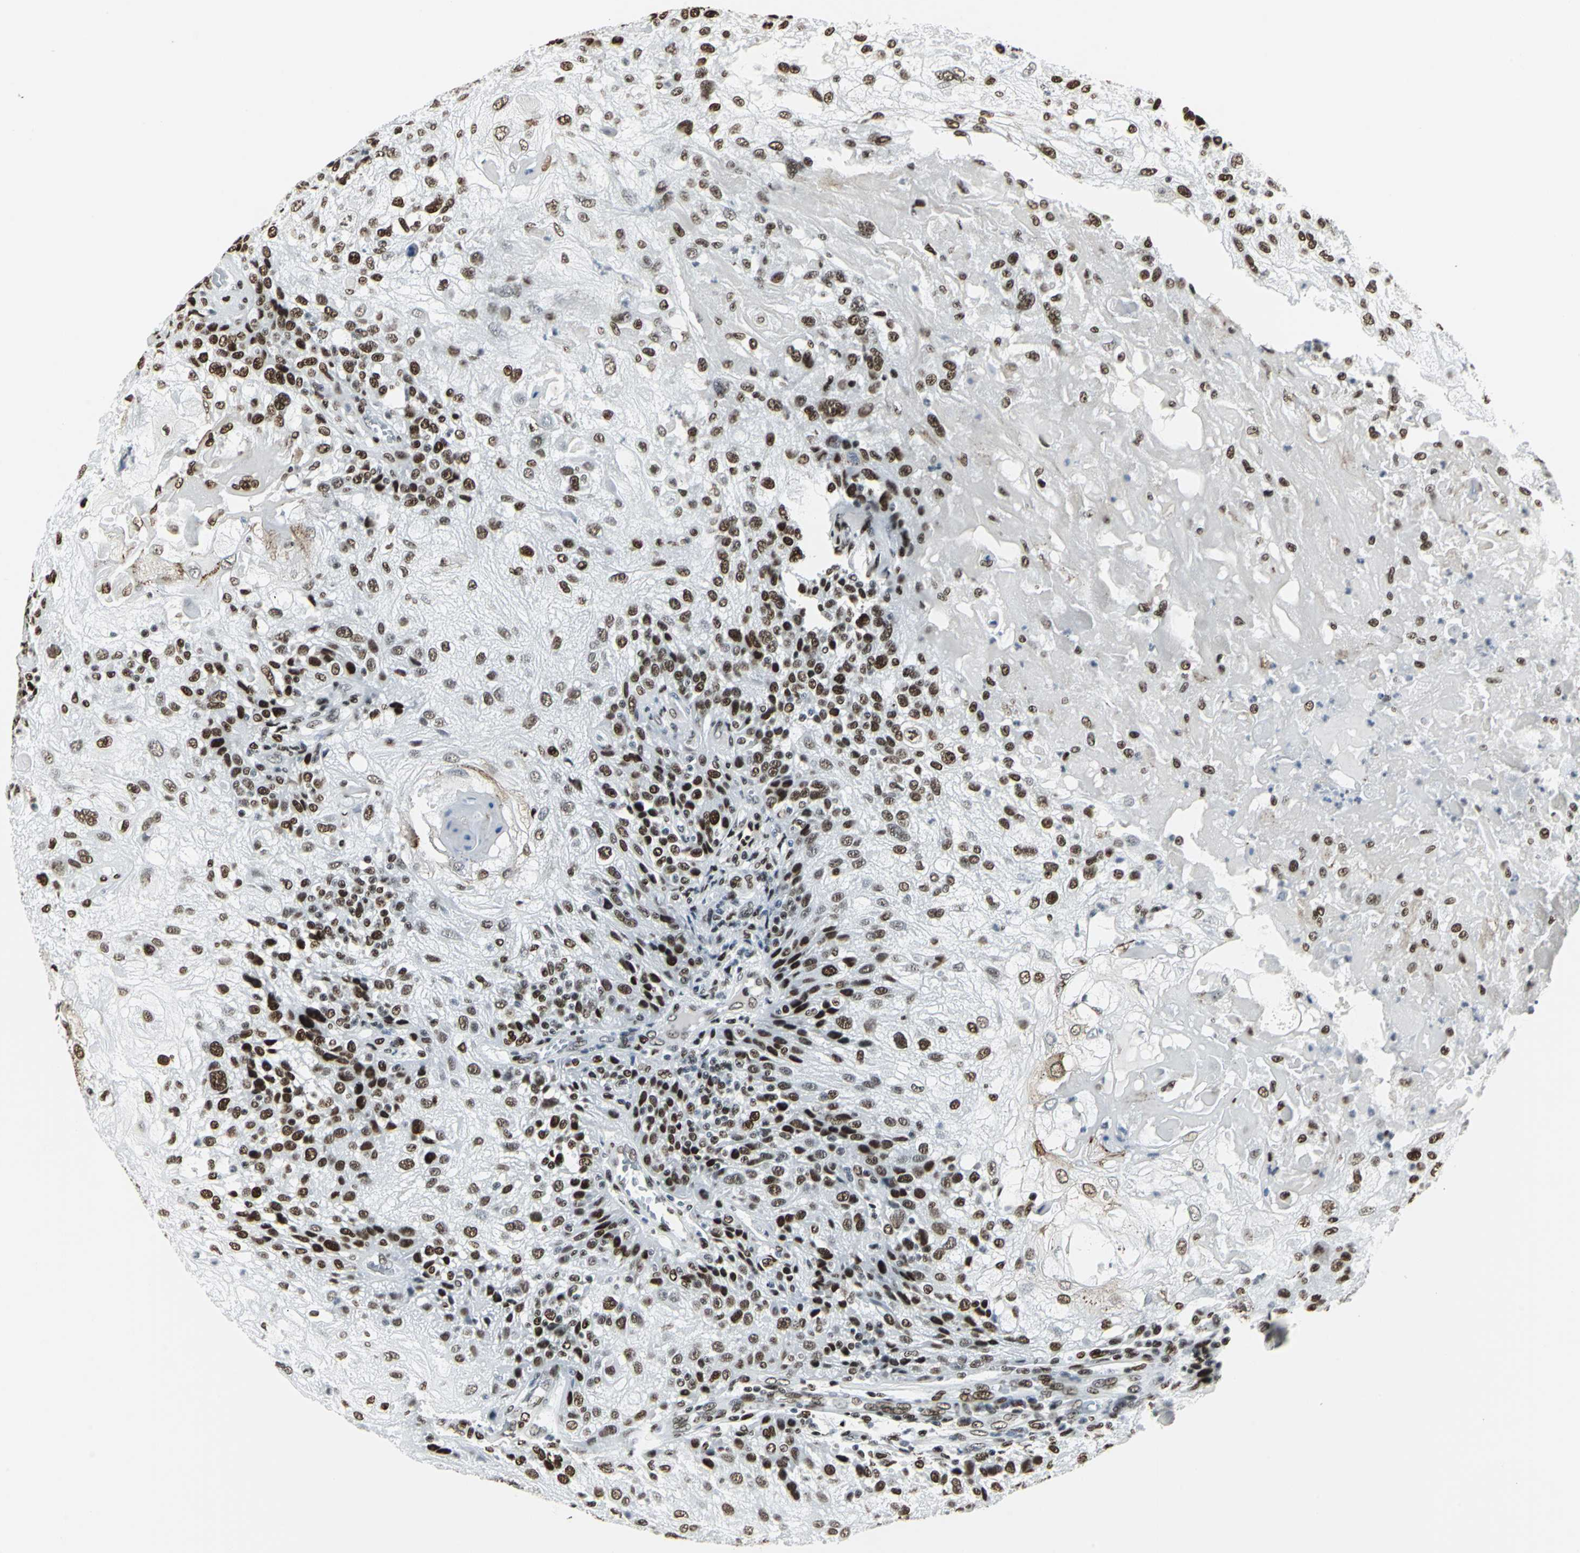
{"staining": {"intensity": "strong", "quantity": ">75%", "location": "nuclear"}, "tissue": "skin cancer", "cell_type": "Tumor cells", "image_type": "cancer", "snomed": [{"axis": "morphology", "description": "Normal tissue, NOS"}, {"axis": "morphology", "description": "Squamous cell carcinoma, NOS"}, {"axis": "topography", "description": "Skin"}], "caption": "Brown immunohistochemical staining in human skin squamous cell carcinoma displays strong nuclear expression in about >75% of tumor cells.", "gene": "HDAC2", "patient": {"sex": "female", "age": 83}}